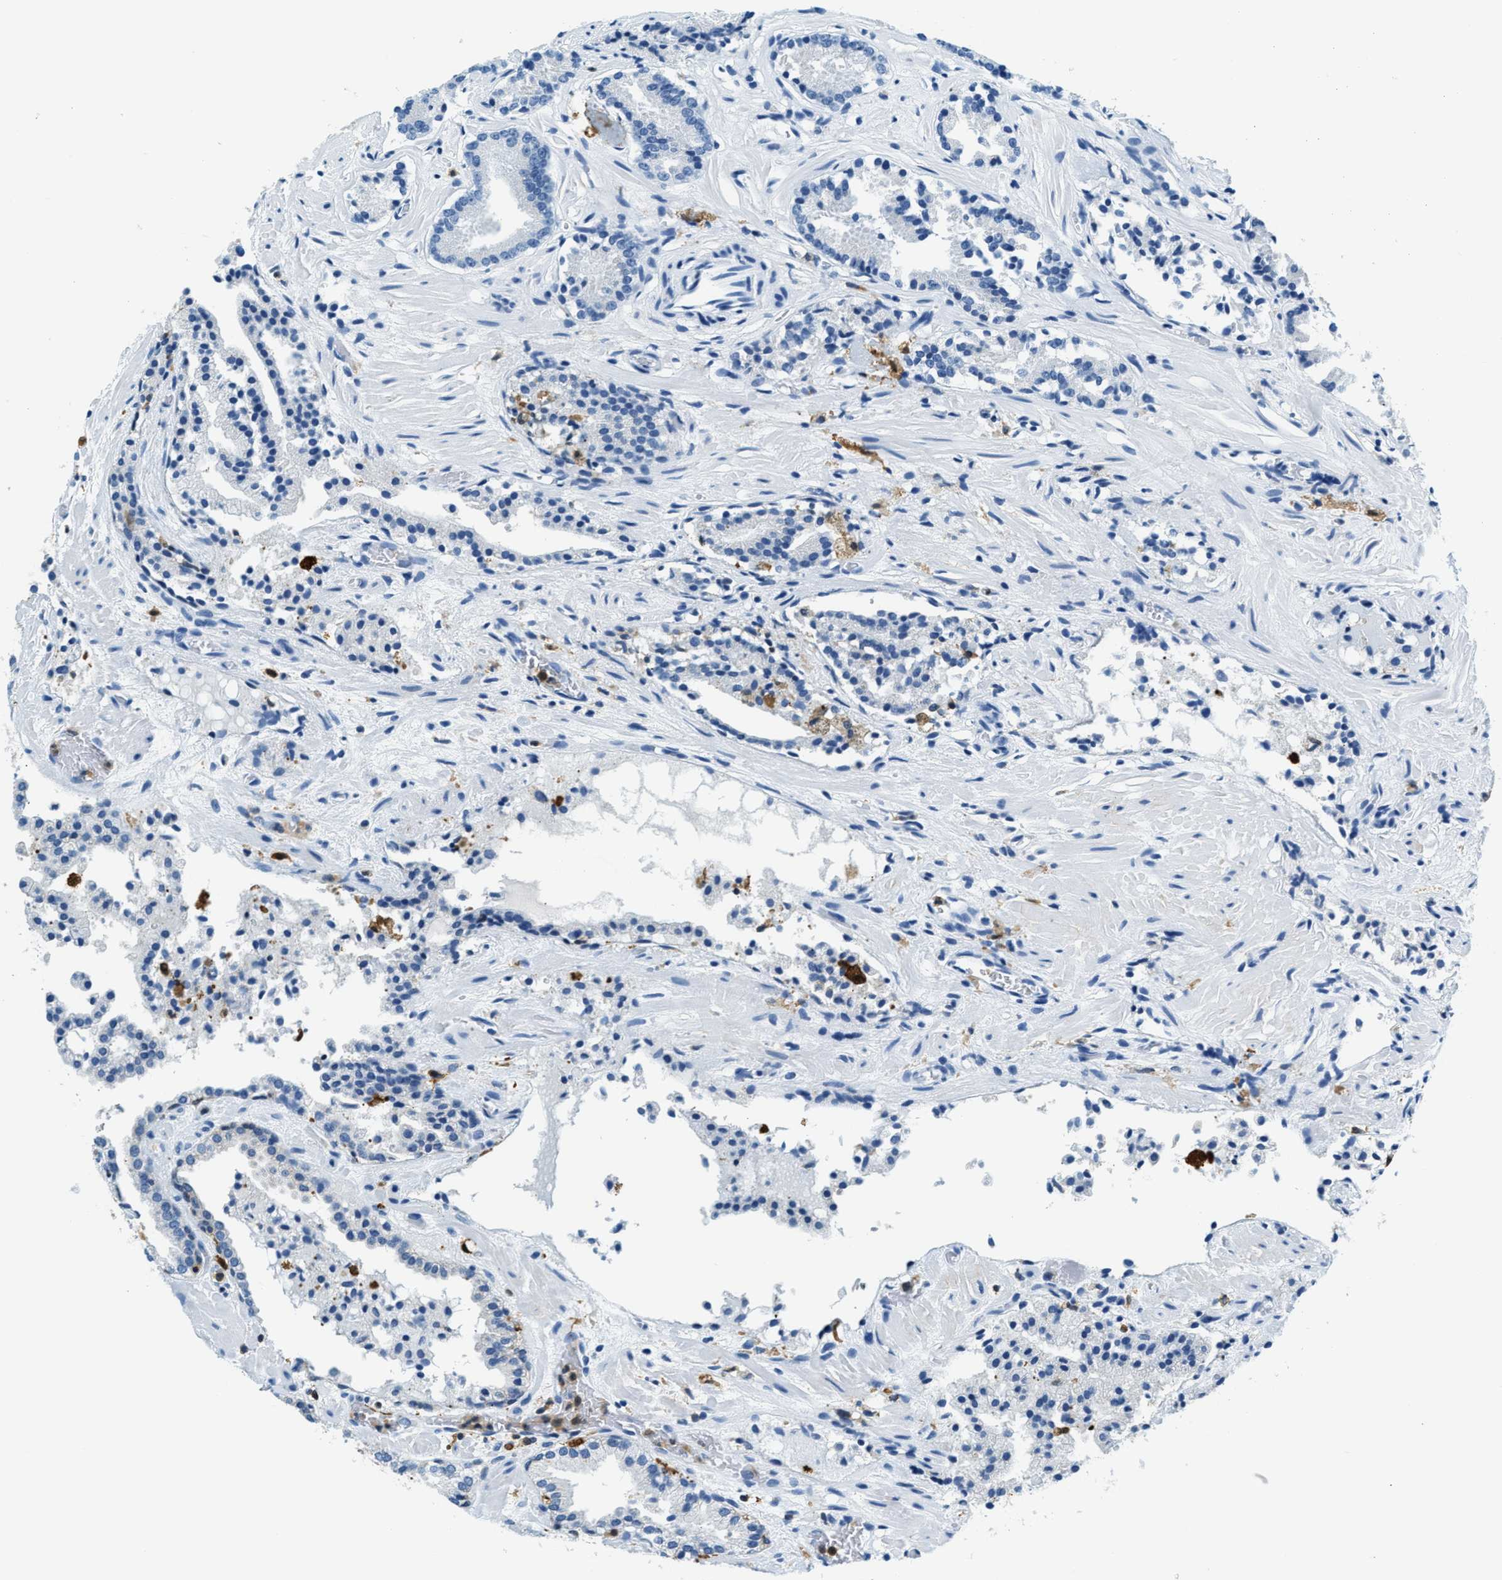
{"staining": {"intensity": "negative", "quantity": "none", "location": "none"}, "tissue": "prostate cancer", "cell_type": "Tumor cells", "image_type": "cancer", "snomed": [{"axis": "morphology", "description": "Adenocarcinoma, Low grade"}, {"axis": "topography", "description": "Prostate"}], "caption": "An image of human adenocarcinoma (low-grade) (prostate) is negative for staining in tumor cells. (Brightfield microscopy of DAB (3,3'-diaminobenzidine) IHC at high magnification).", "gene": "CAPG", "patient": {"sex": "male", "age": 51}}